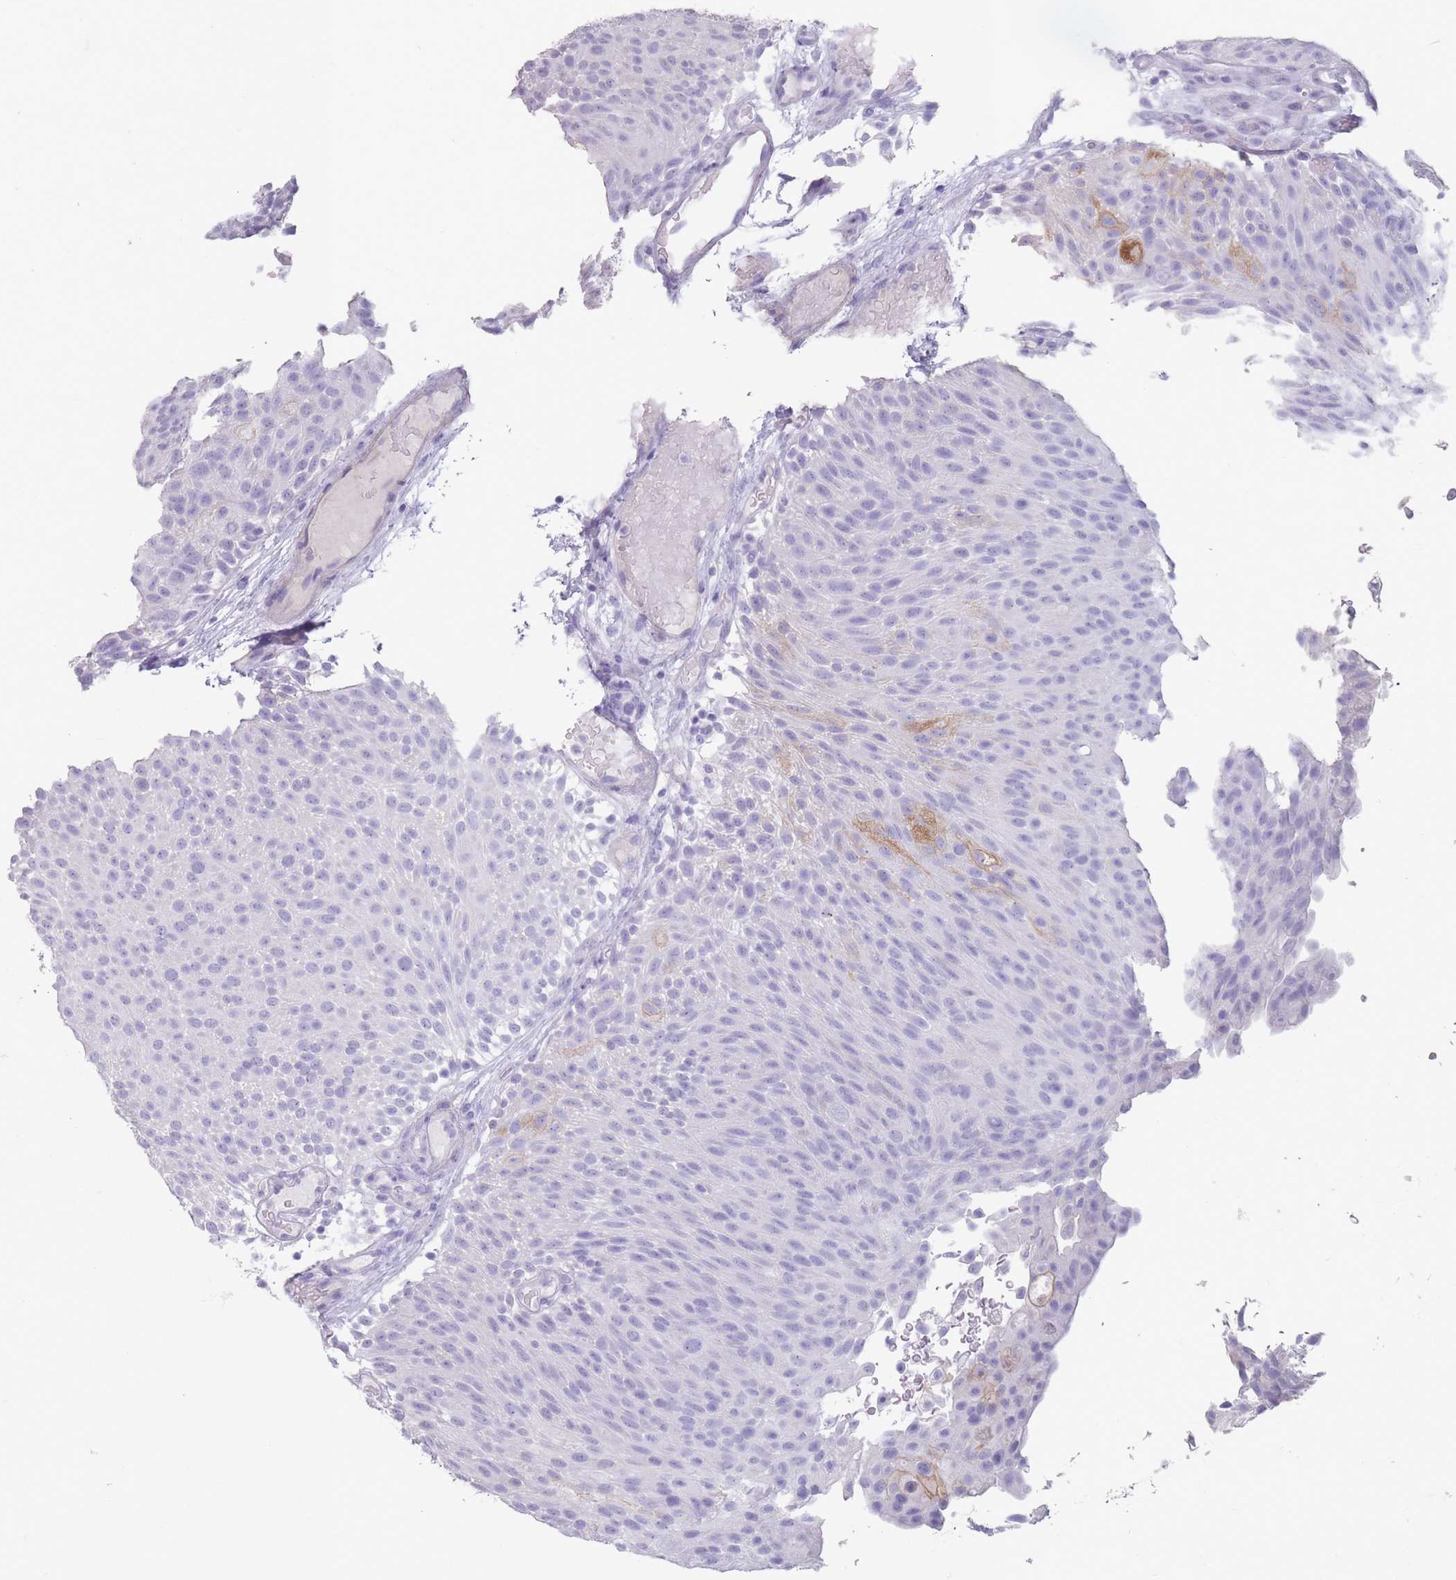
{"staining": {"intensity": "moderate", "quantity": "<25%", "location": "cytoplasmic/membranous"}, "tissue": "urothelial cancer", "cell_type": "Tumor cells", "image_type": "cancer", "snomed": [{"axis": "morphology", "description": "Urothelial carcinoma, Low grade"}, {"axis": "topography", "description": "Urinary bladder"}], "caption": "Immunohistochemical staining of urothelial carcinoma (low-grade) shows low levels of moderate cytoplasmic/membranous expression in approximately <25% of tumor cells.", "gene": "RHBG", "patient": {"sex": "male", "age": 78}}